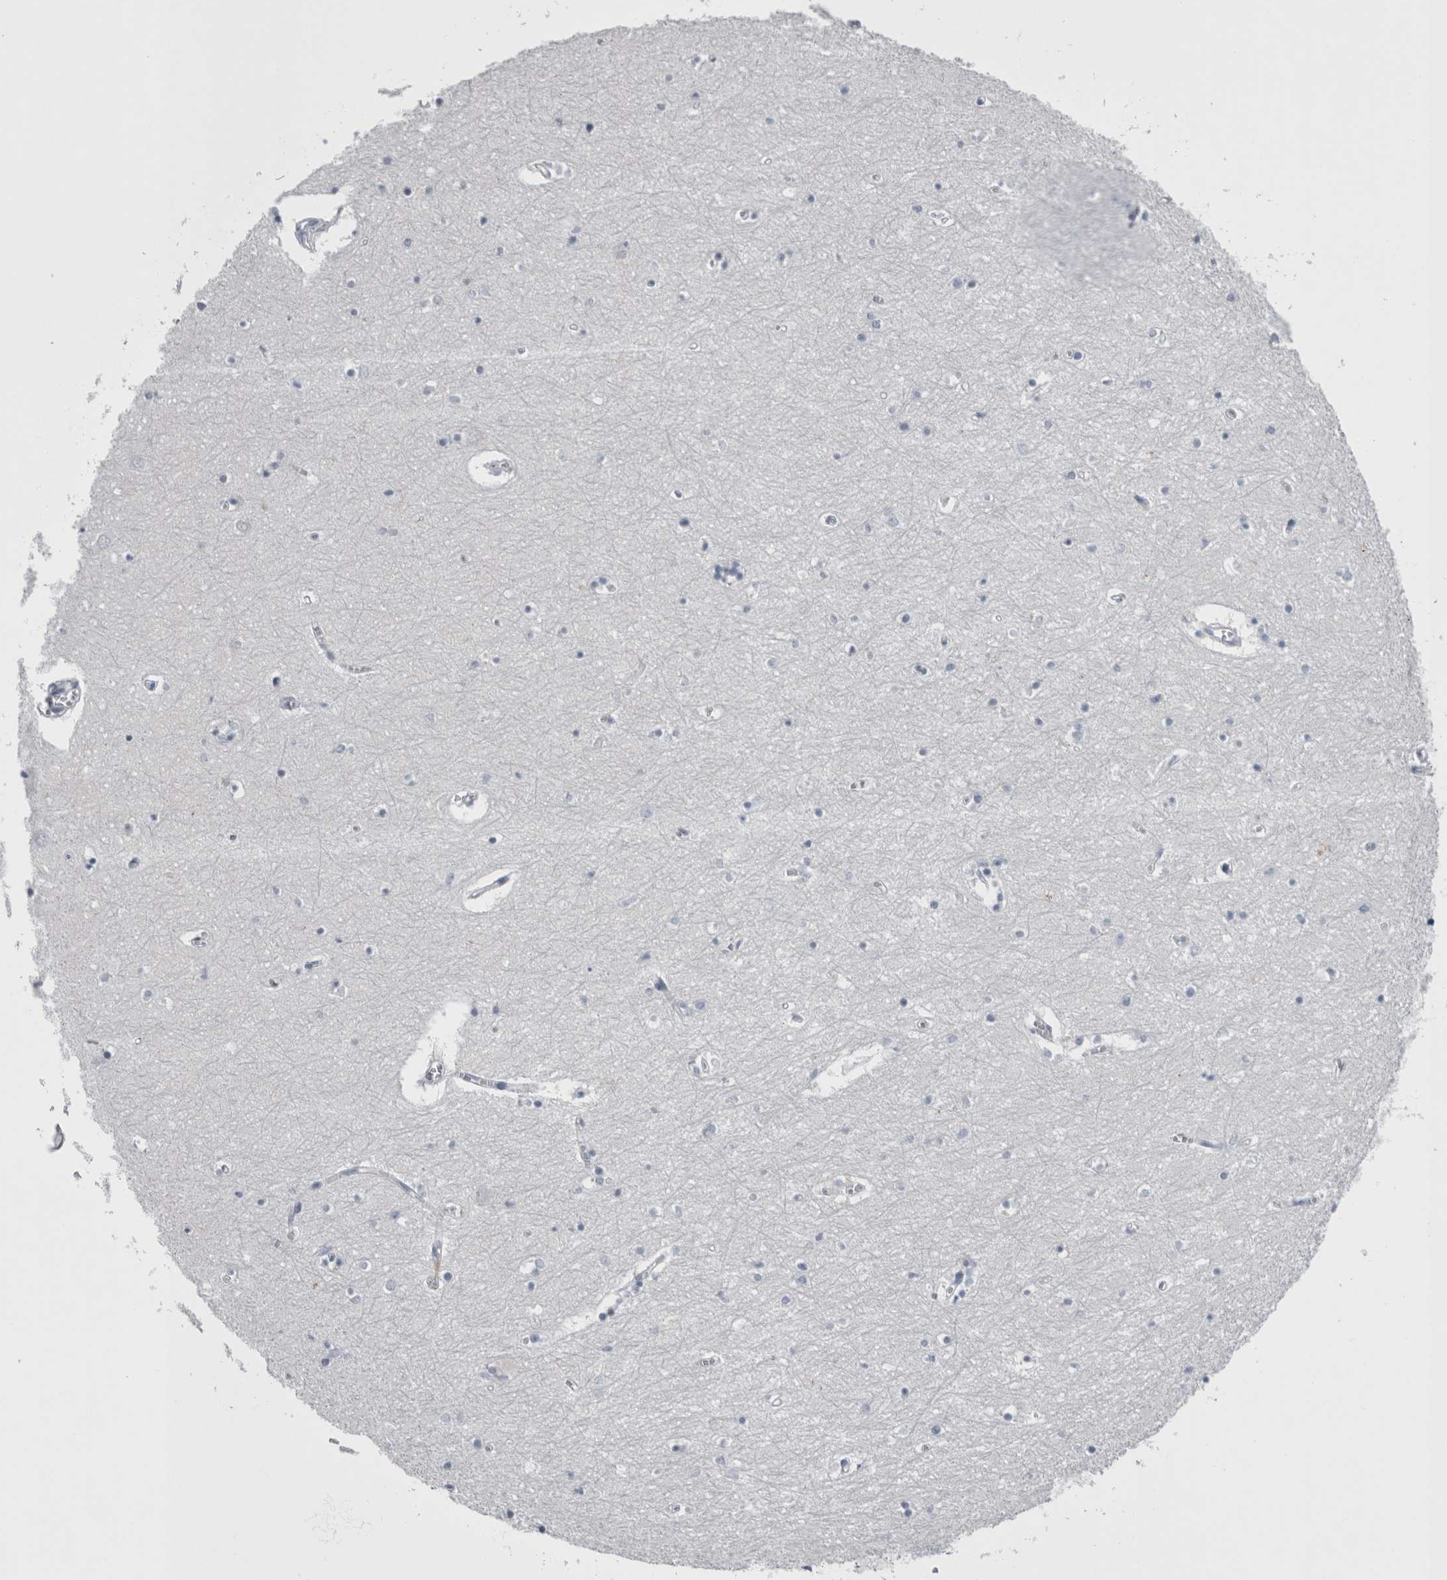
{"staining": {"intensity": "negative", "quantity": "none", "location": "none"}, "tissue": "hippocampus", "cell_type": "Glial cells", "image_type": "normal", "snomed": [{"axis": "morphology", "description": "Normal tissue, NOS"}, {"axis": "topography", "description": "Hippocampus"}], "caption": "Glial cells show no significant protein expression in unremarkable hippocampus.", "gene": "VWDE", "patient": {"sex": "male", "age": 70}}